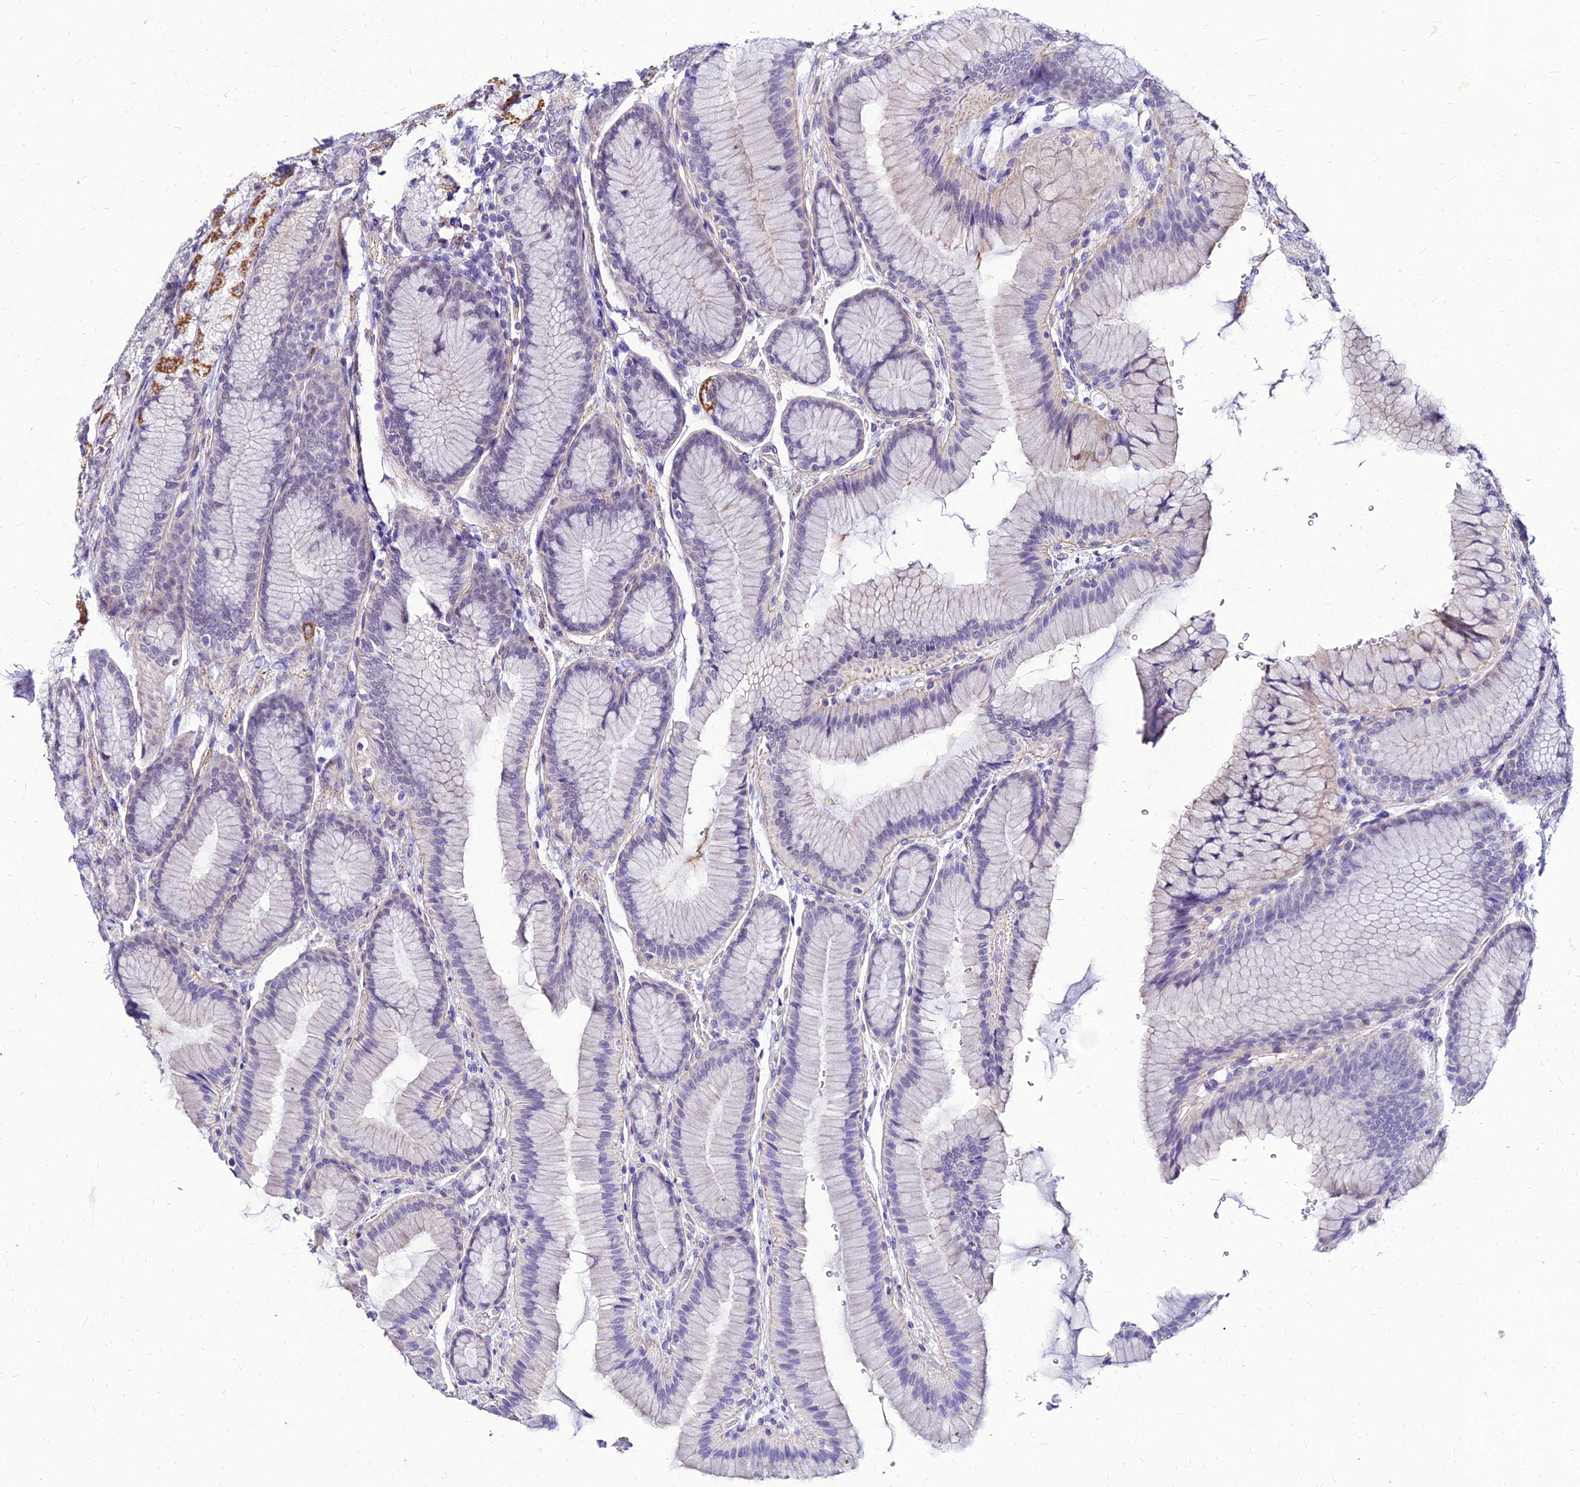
{"staining": {"intensity": "moderate", "quantity": "25%-75%", "location": "cytoplasmic/membranous"}, "tissue": "stomach", "cell_type": "Glandular cells", "image_type": "normal", "snomed": [{"axis": "morphology", "description": "Normal tissue, NOS"}, {"axis": "morphology", "description": "Adenocarcinoma, NOS"}, {"axis": "morphology", "description": "Adenocarcinoma, High grade"}, {"axis": "topography", "description": "Stomach, upper"}, {"axis": "topography", "description": "Stomach"}], "caption": "Protein analysis of unremarkable stomach exhibits moderate cytoplasmic/membranous expression in approximately 25%-75% of glandular cells. The staining is performed using DAB (3,3'-diaminobenzidine) brown chromogen to label protein expression. The nuclei are counter-stained blue using hematoxylin.", "gene": "YEATS2", "patient": {"sex": "female", "age": 65}}